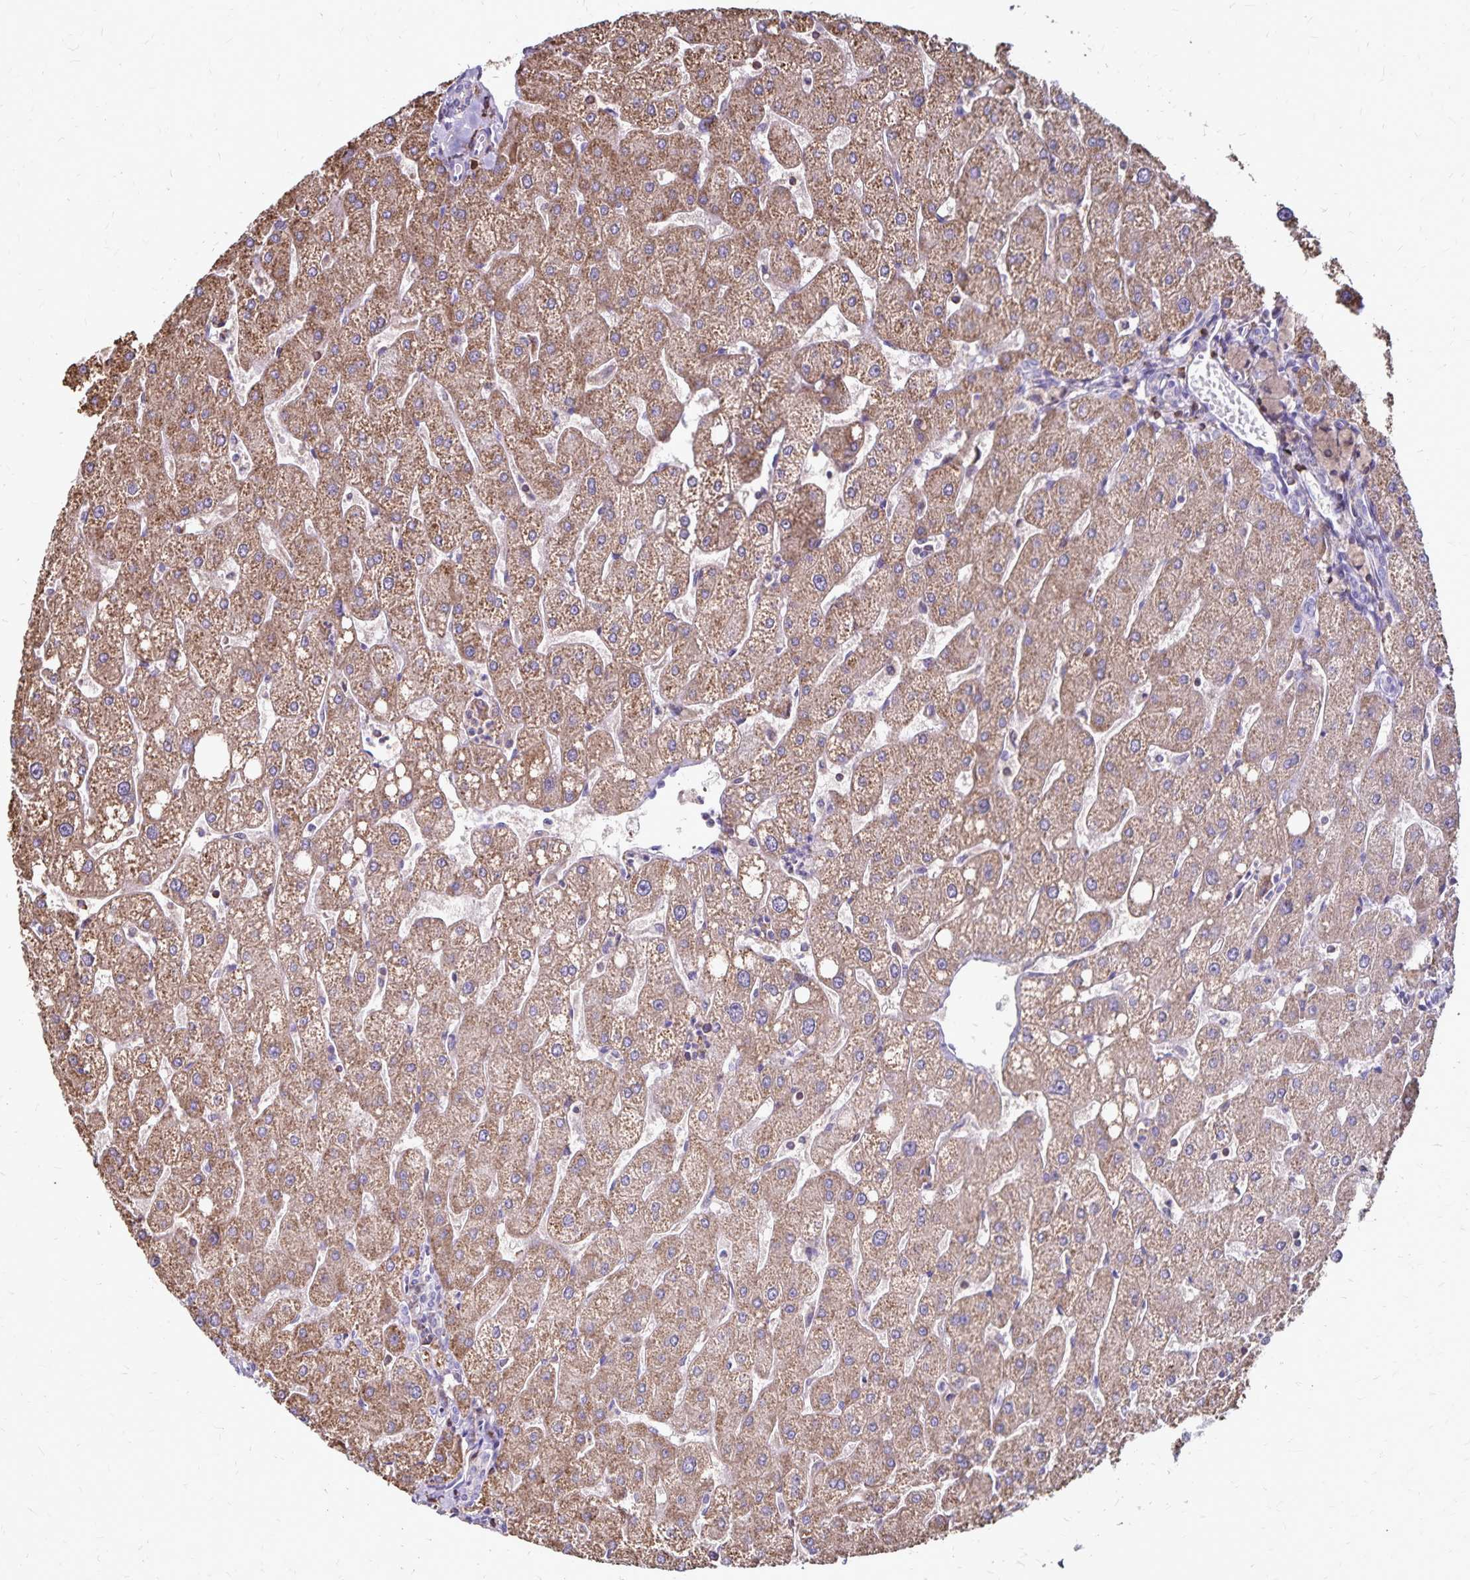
{"staining": {"intensity": "negative", "quantity": "none", "location": "none"}, "tissue": "liver", "cell_type": "Cholangiocytes", "image_type": "normal", "snomed": [{"axis": "morphology", "description": "Normal tissue, NOS"}, {"axis": "topography", "description": "Liver"}], "caption": "High power microscopy histopathology image of an immunohistochemistry photomicrograph of unremarkable liver, revealing no significant staining in cholangiocytes.", "gene": "NAGPA", "patient": {"sex": "male", "age": 67}}